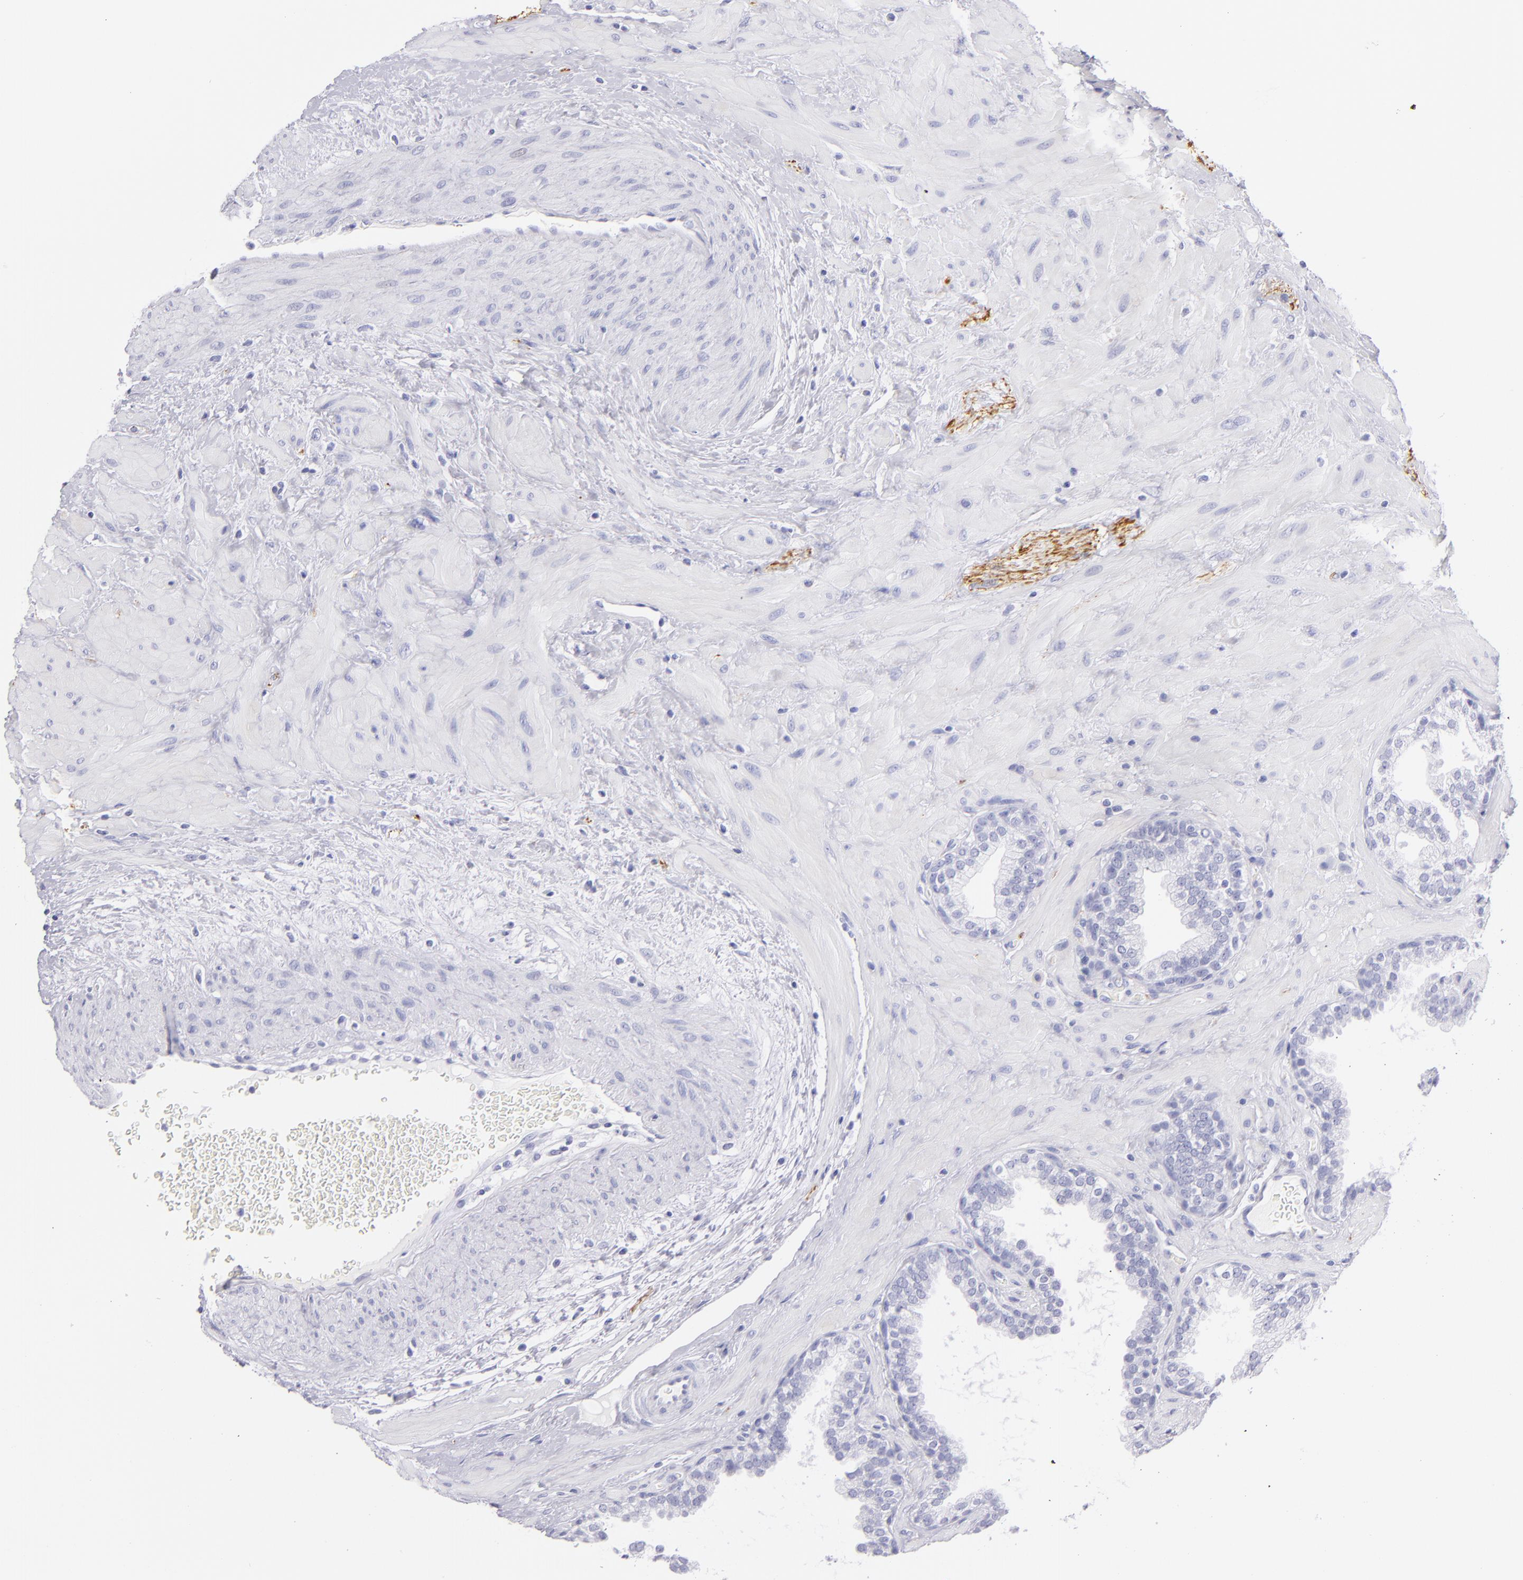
{"staining": {"intensity": "negative", "quantity": "none", "location": "none"}, "tissue": "prostate", "cell_type": "Glandular cells", "image_type": "normal", "snomed": [{"axis": "morphology", "description": "Normal tissue, NOS"}, {"axis": "topography", "description": "Prostate"}], "caption": "IHC photomicrograph of benign prostate: prostate stained with DAB (3,3'-diaminobenzidine) demonstrates no significant protein staining in glandular cells.", "gene": "PRPH", "patient": {"sex": "male", "age": 51}}